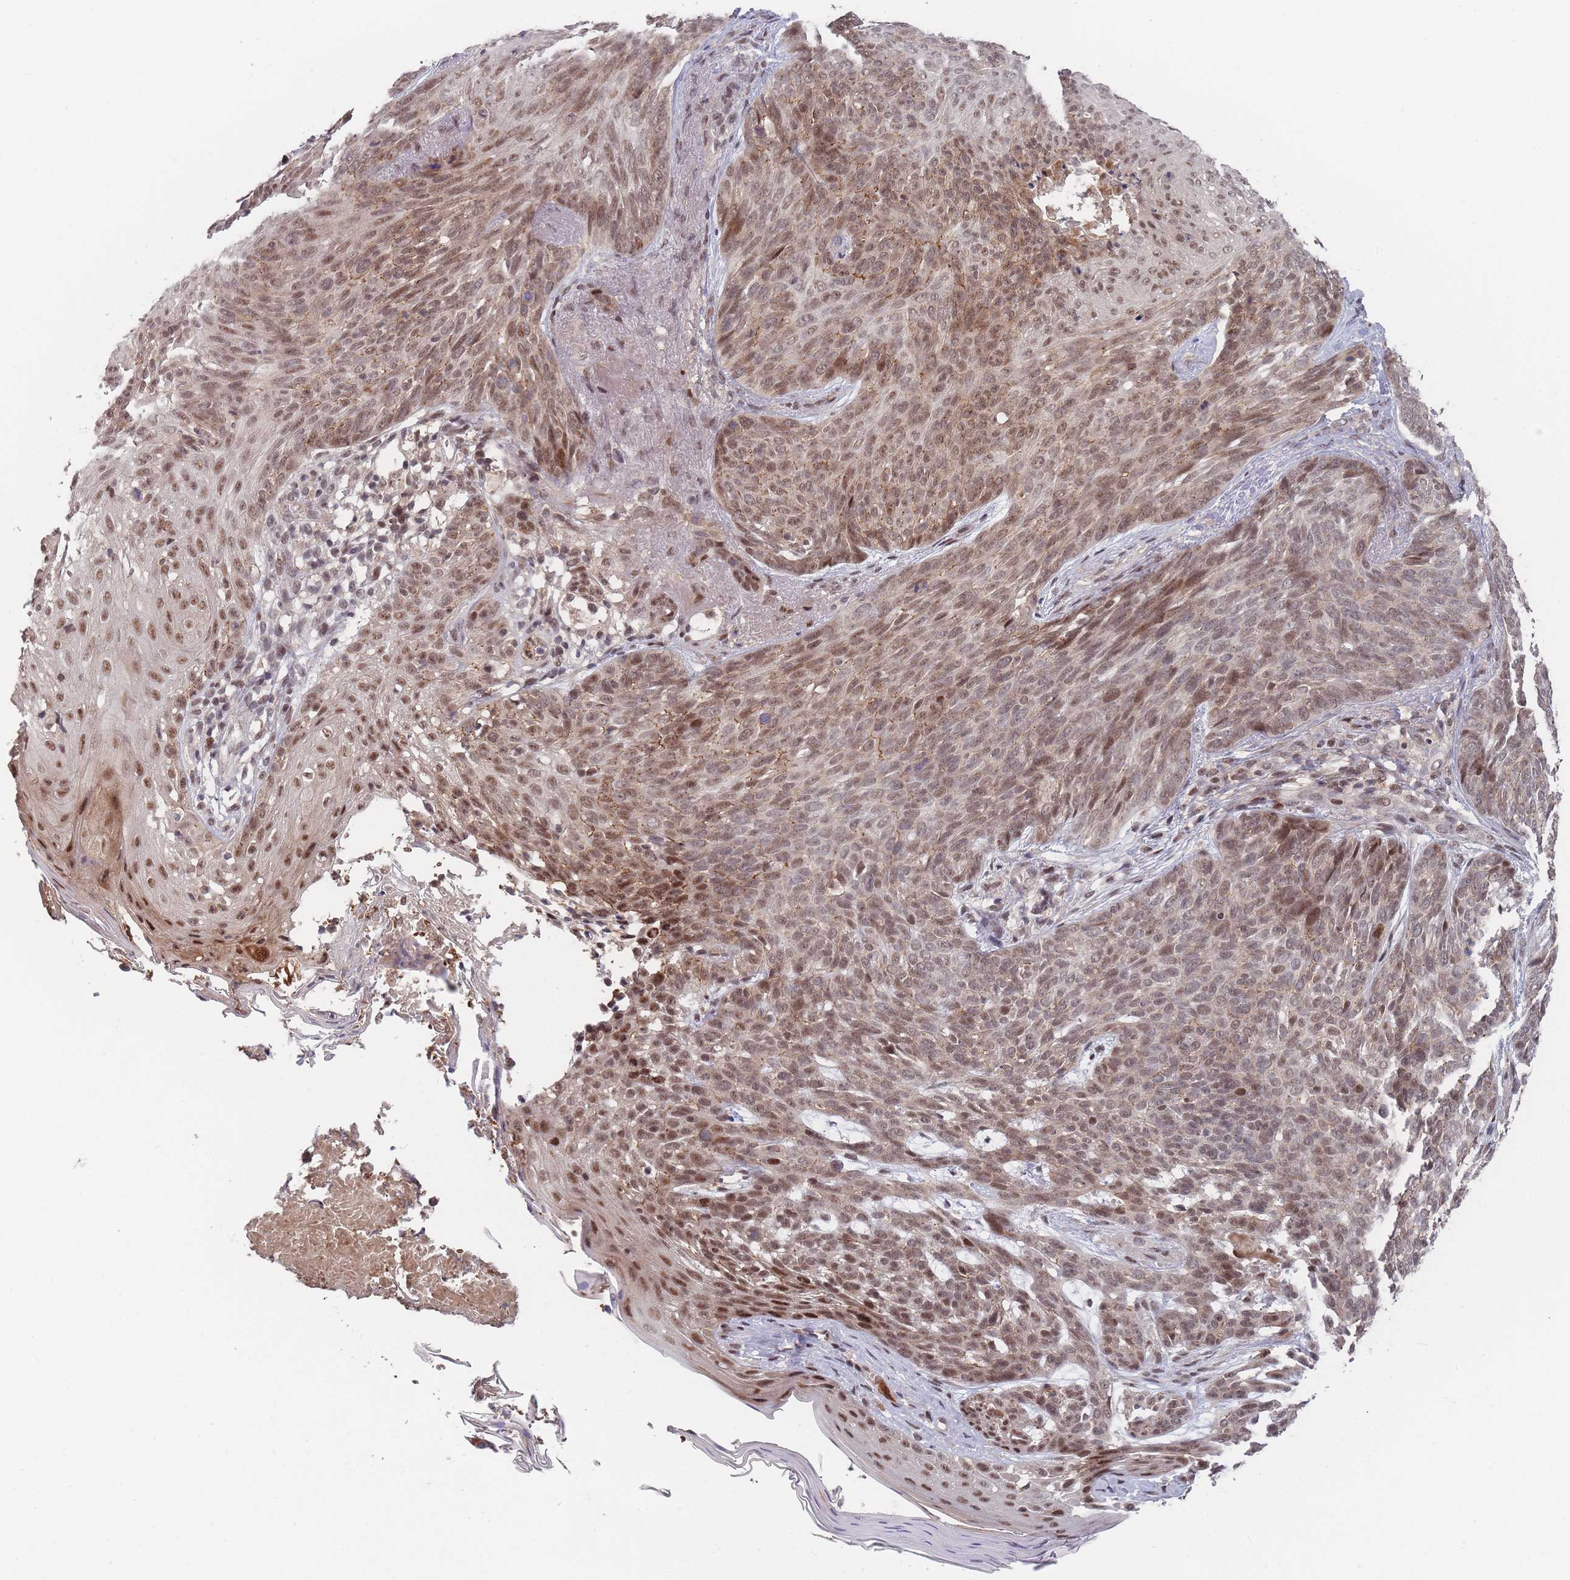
{"staining": {"intensity": "moderate", "quantity": ">75%", "location": "cytoplasmic/membranous,nuclear"}, "tissue": "skin cancer", "cell_type": "Tumor cells", "image_type": "cancer", "snomed": [{"axis": "morphology", "description": "Basal cell carcinoma"}, {"axis": "topography", "description": "Skin"}], "caption": "Human basal cell carcinoma (skin) stained with a protein marker displays moderate staining in tumor cells.", "gene": "SF3B1", "patient": {"sex": "female", "age": 86}}